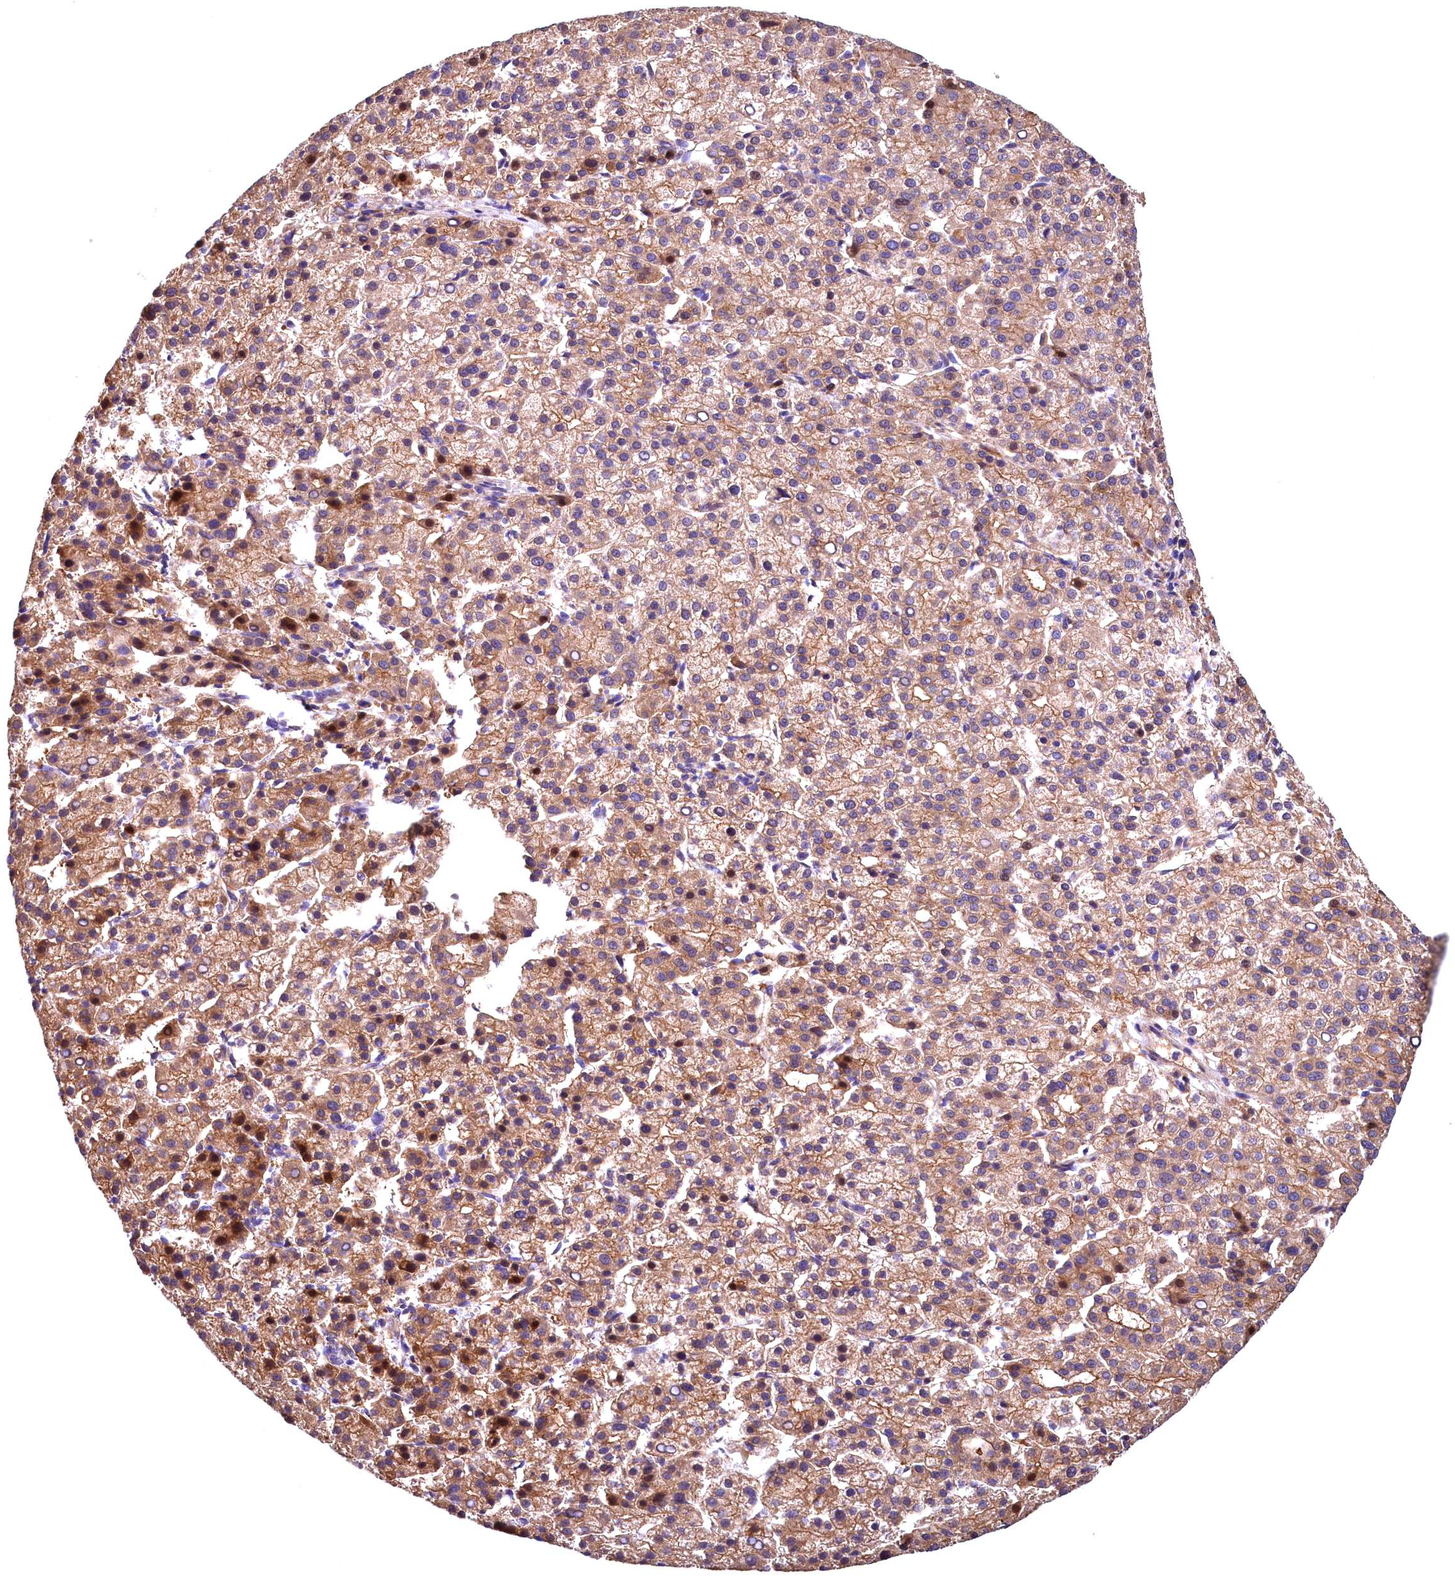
{"staining": {"intensity": "moderate", "quantity": ">75%", "location": "cytoplasmic/membranous"}, "tissue": "liver cancer", "cell_type": "Tumor cells", "image_type": "cancer", "snomed": [{"axis": "morphology", "description": "Carcinoma, Hepatocellular, NOS"}, {"axis": "topography", "description": "Liver"}], "caption": "Tumor cells demonstrate moderate cytoplasmic/membranous positivity in about >75% of cells in liver cancer. (DAB IHC, brown staining for protein, blue staining for nuclei).", "gene": "NAIP", "patient": {"sex": "female", "age": 58}}